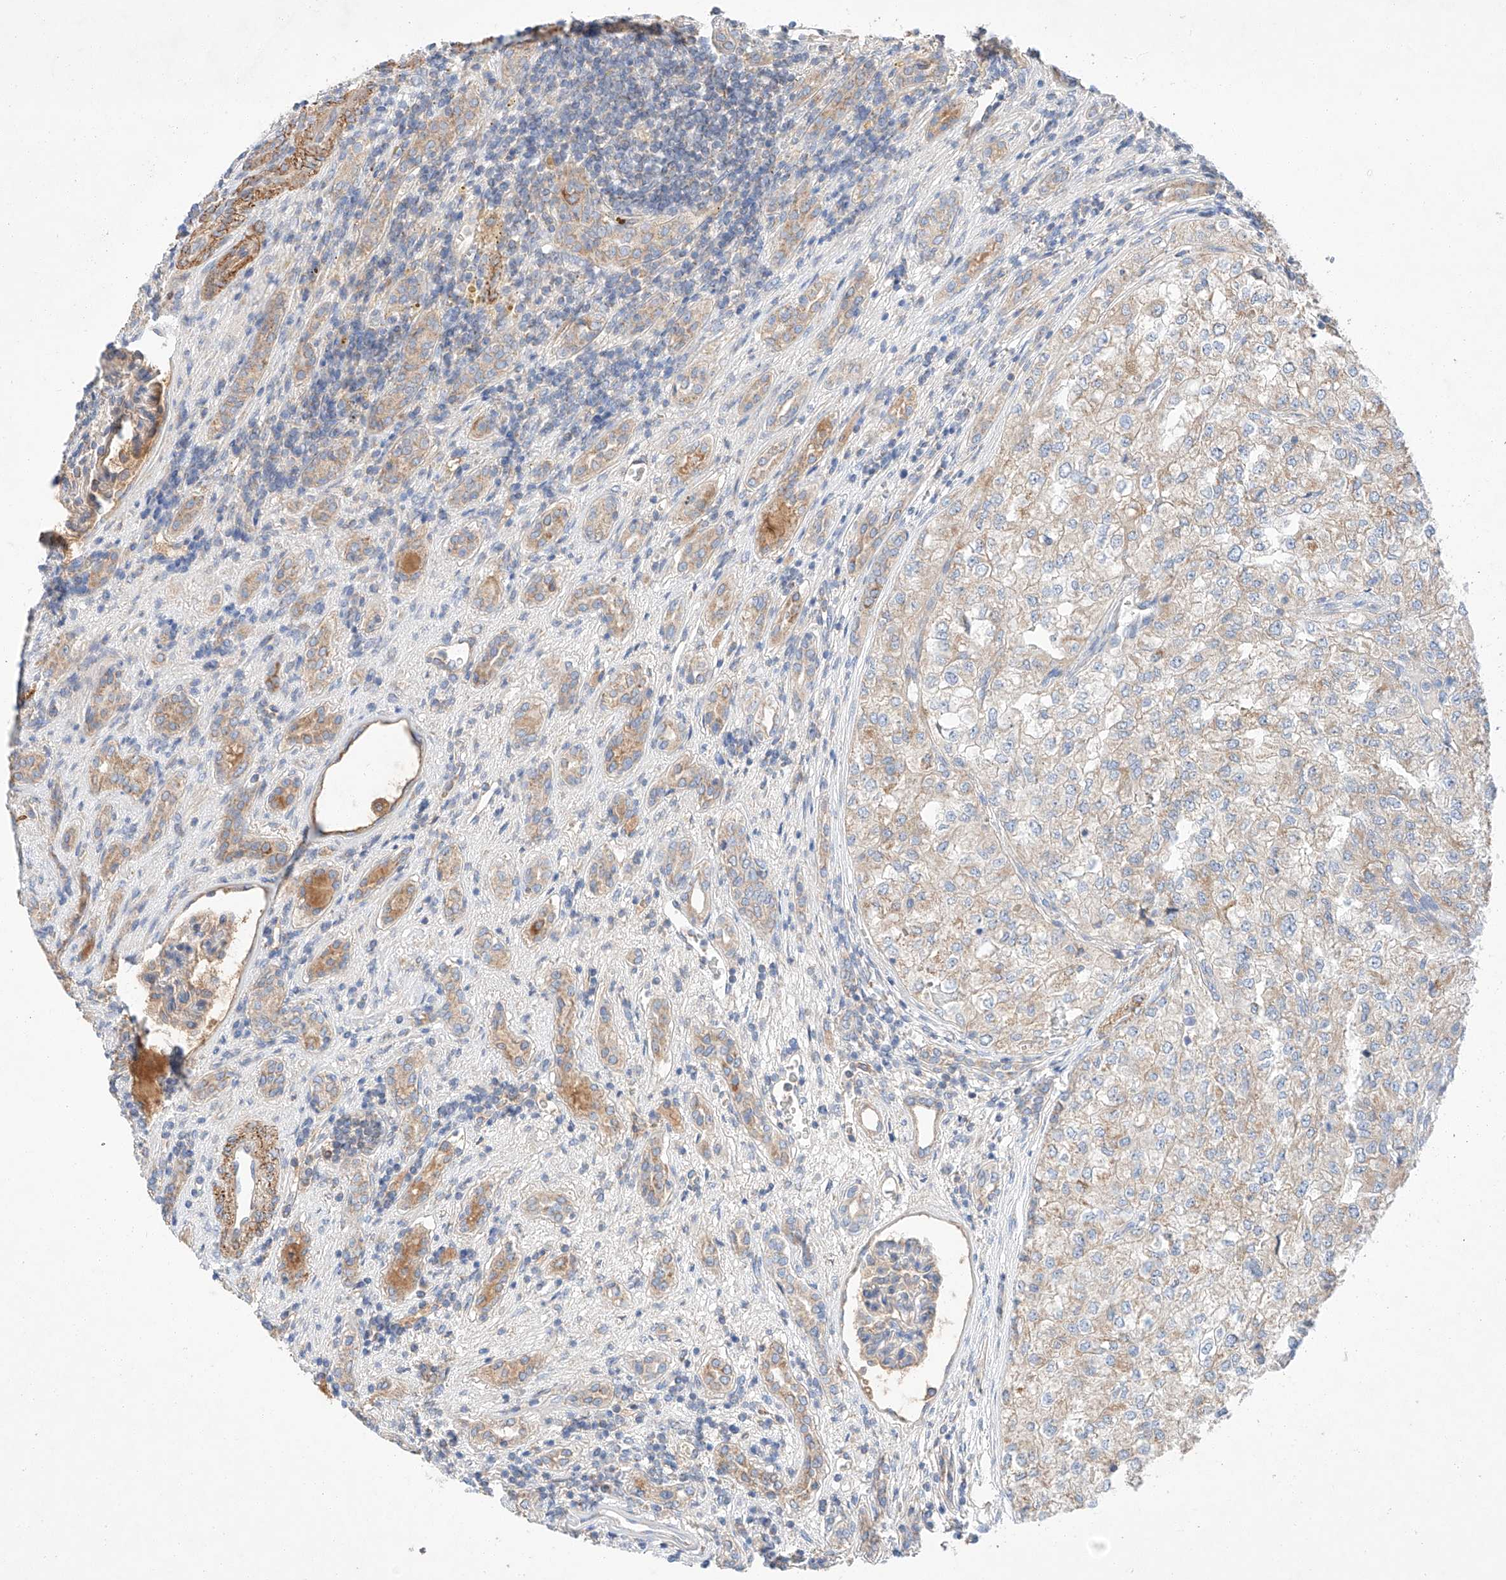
{"staining": {"intensity": "weak", "quantity": "<25%", "location": "cytoplasmic/membranous"}, "tissue": "renal cancer", "cell_type": "Tumor cells", "image_type": "cancer", "snomed": [{"axis": "morphology", "description": "Adenocarcinoma, NOS"}, {"axis": "topography", "description": "Kidney"}], "caption": "Histopathology image shows no protein expression in tumor cells of renal adenocarcinoma tissue.", "gene": "C6orf118", "patient": {"sex": "female", "age": 54}}